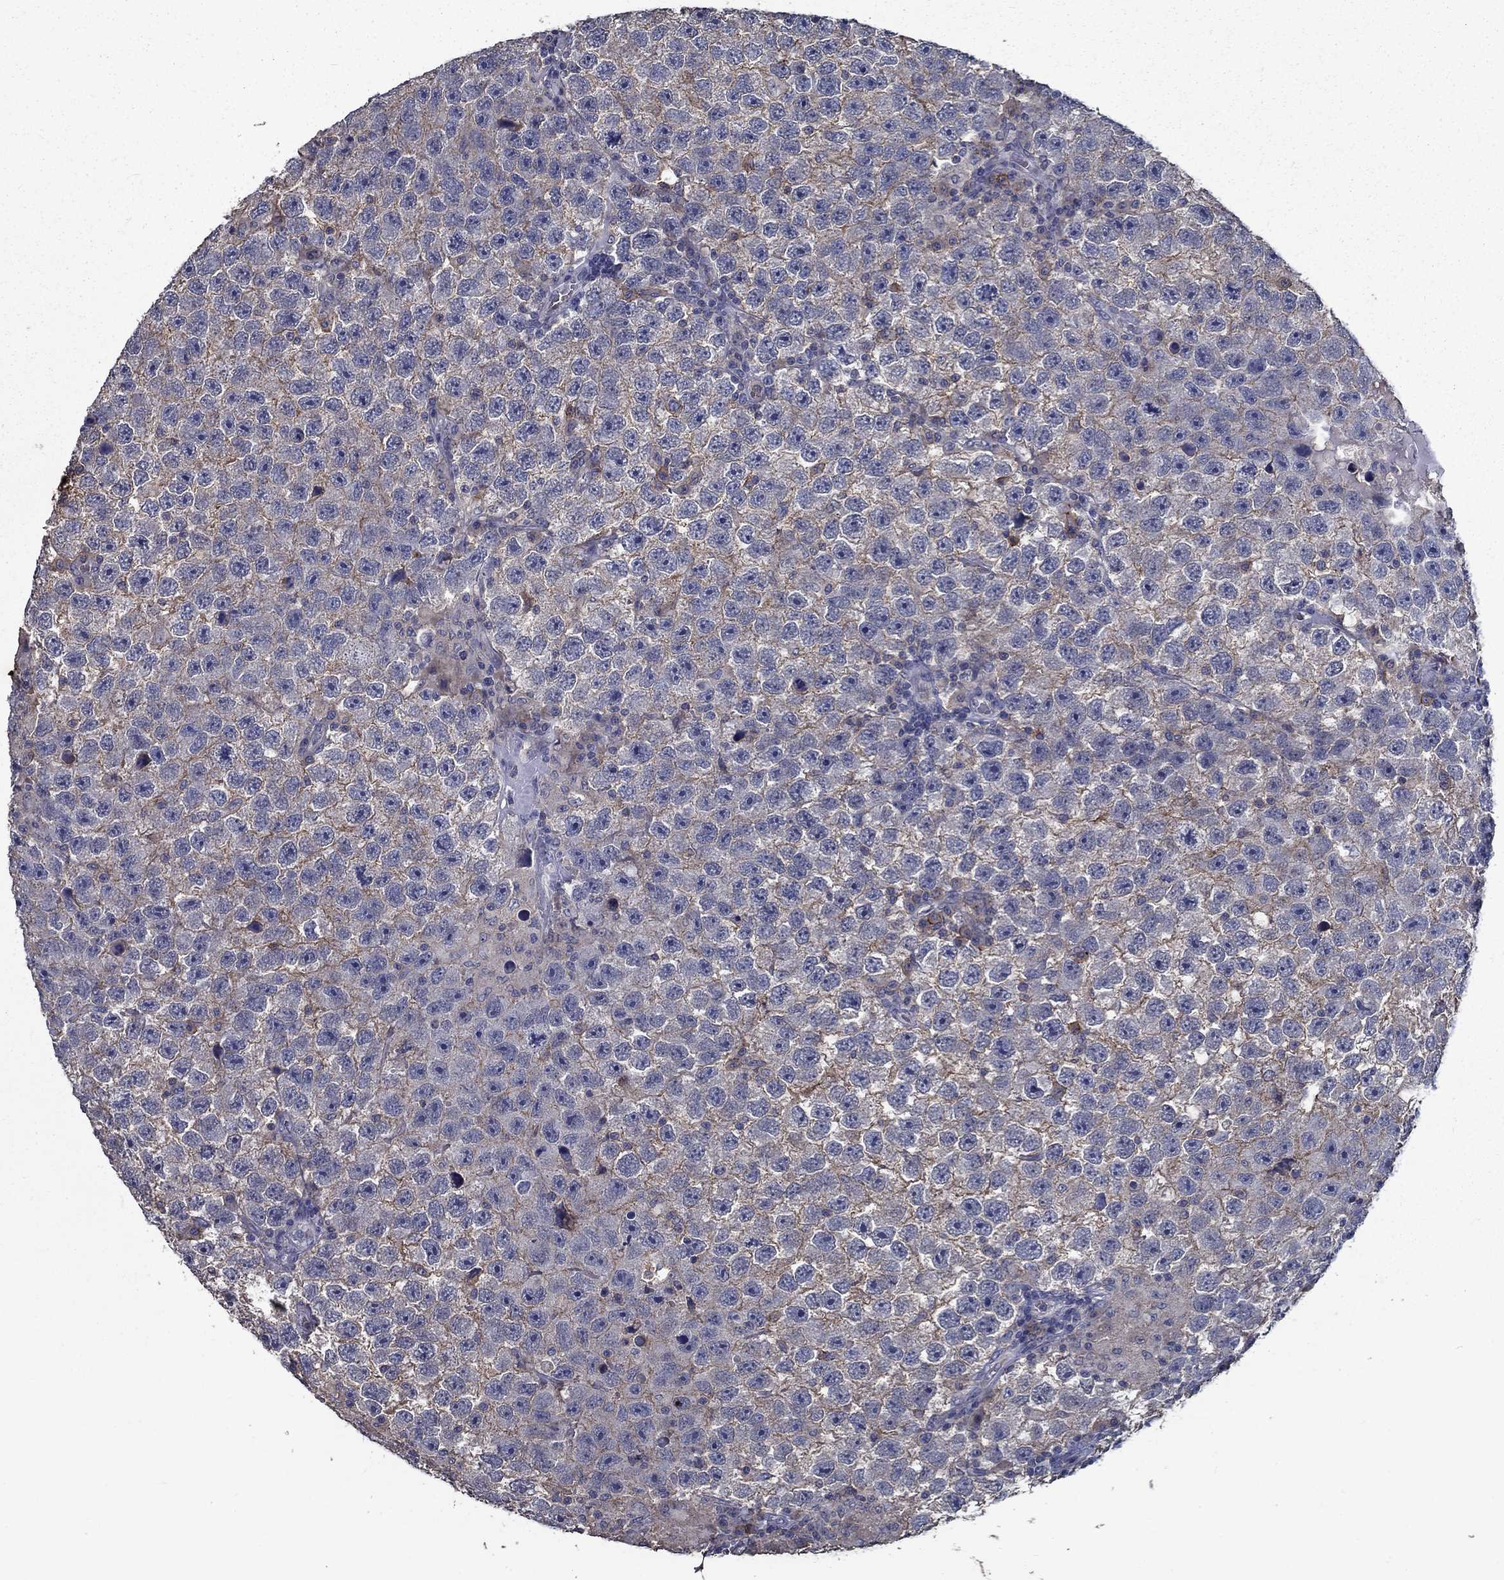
{"staining": {"intensity": "weak", "quantity": "25%-75%", "location": "cytoplasmic/membranous"}, "tissue": "testis cancer", "cell_type": "Tumor cells", "image_type": "cancer", "snomed": [{"axis": "morphology", "description": "Seminoma, NOS"}, {"axis": "topography", "description": "Testis"}], "caption": "The micrograph reveals staining of testis cancer (seminoma), revealing weak cytoplasmic/membranous protein staining (brown color) within tumor cells.", "gene": "SLC44A1", "patient": {"sex": "male", "age": 26}}